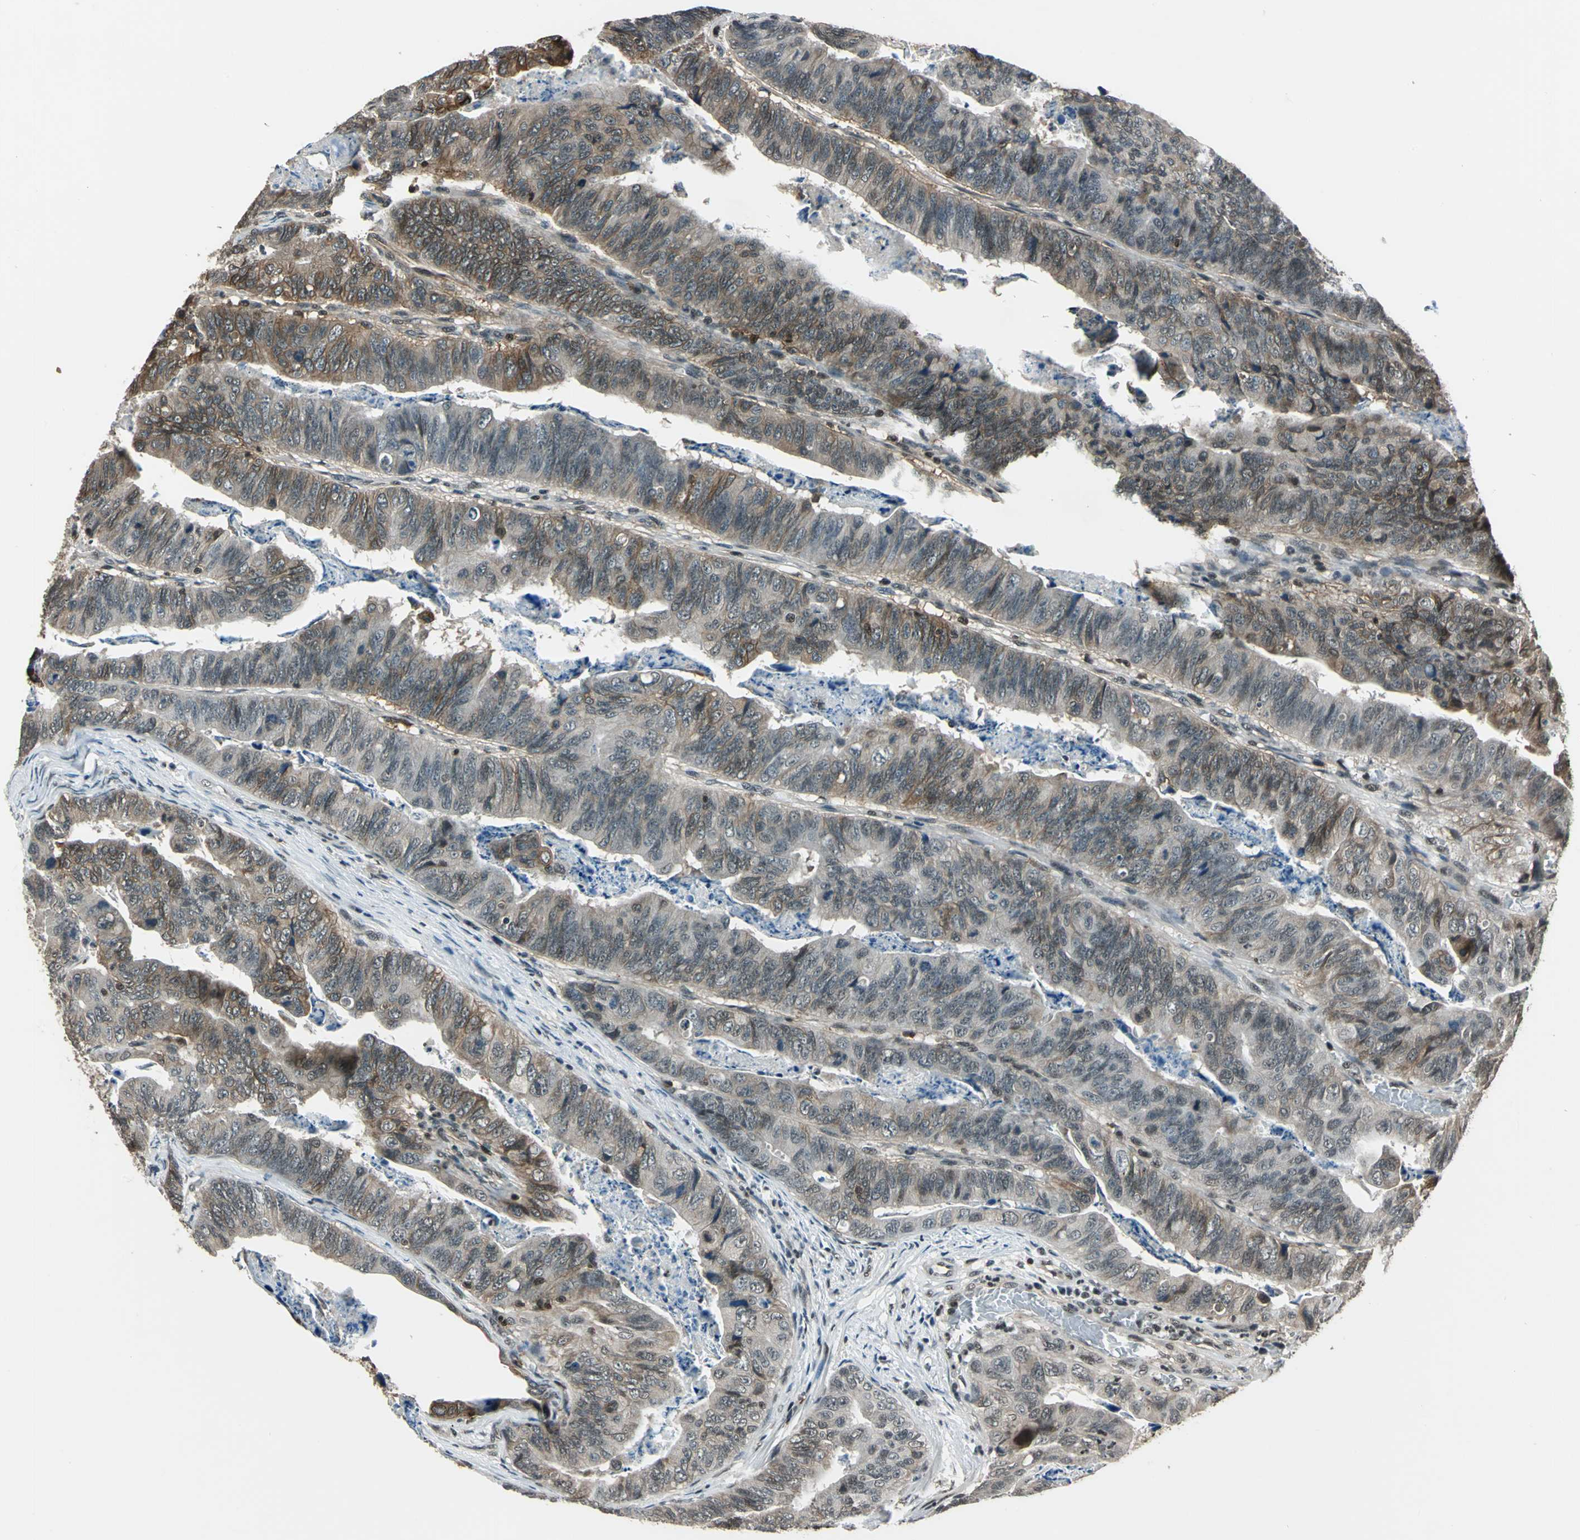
{"staining": {"intensity": "moderate", "quantity": ">75%", "location": "cytoplasmic/membranous"}, "tissue": "stomach cancer", "cell_type": "Tumor cells", "image_type": "cancer", "snomed": [{"axis": "morphology", "description": "Adenocarcinoma, NOS"}, {"axis": "topography", "description": "Stomach, lower"}], "caption": "Immunohistochemical staining of human stomach cancer (adenocarcinoma) exhibits medium levels of moderate cytoplasmic/membranous protein staining in approximately >75% of tumor cells. The staining was performed using DAB (3,3'-diaminobenzidine) to visualize the protein expression in brown, while the nuclei were stained in blue with hematoxylin (Magnification: 20x).", "gene": "NR2C2", "patient": {"sex": "male", "age": 77}}